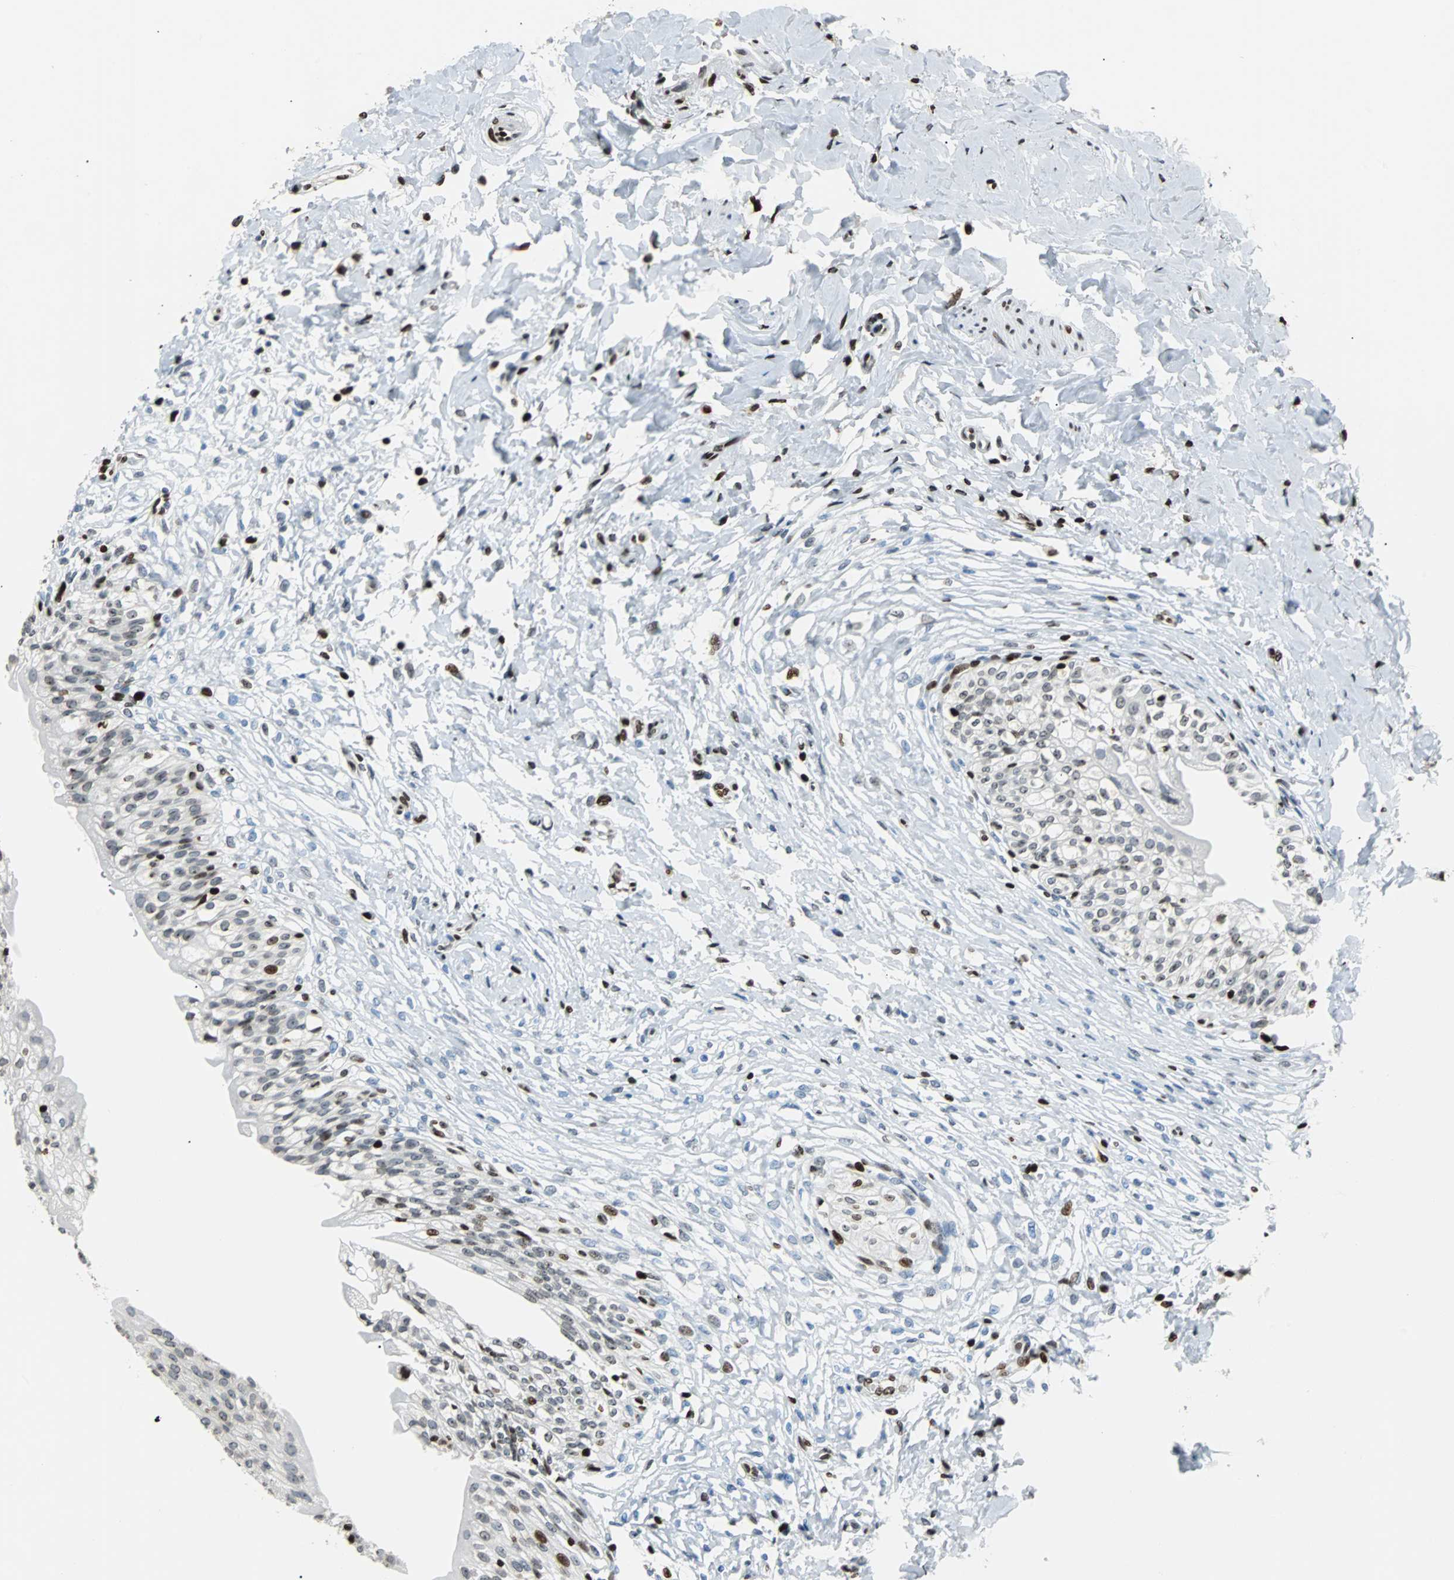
{"staining": {"intensity": "moderate", "quantity": "<25%", "location": "nuclear"}, "tissue": "urinary bladder", "cell_type": "Urothelial cells", "image_type": "normal", "snomed": [{"axis": "morphology", "description": "Normal tissue, NOS"}, {"axis": "morphology", "description": "Inflammation, NOS"}, {"axis": "topography", "description": "Urinary bladder"}], "caption": "This histopathology image exhibits benign urinary bladder stained with immunohistochemistry to label a protein in brown. The nuclear of urothelial cells show moderate positivity for the protein. Nuclei are counter-stained blue.", "gene": "ZNF131", "patient": {"sex": "female", "age": 80}}